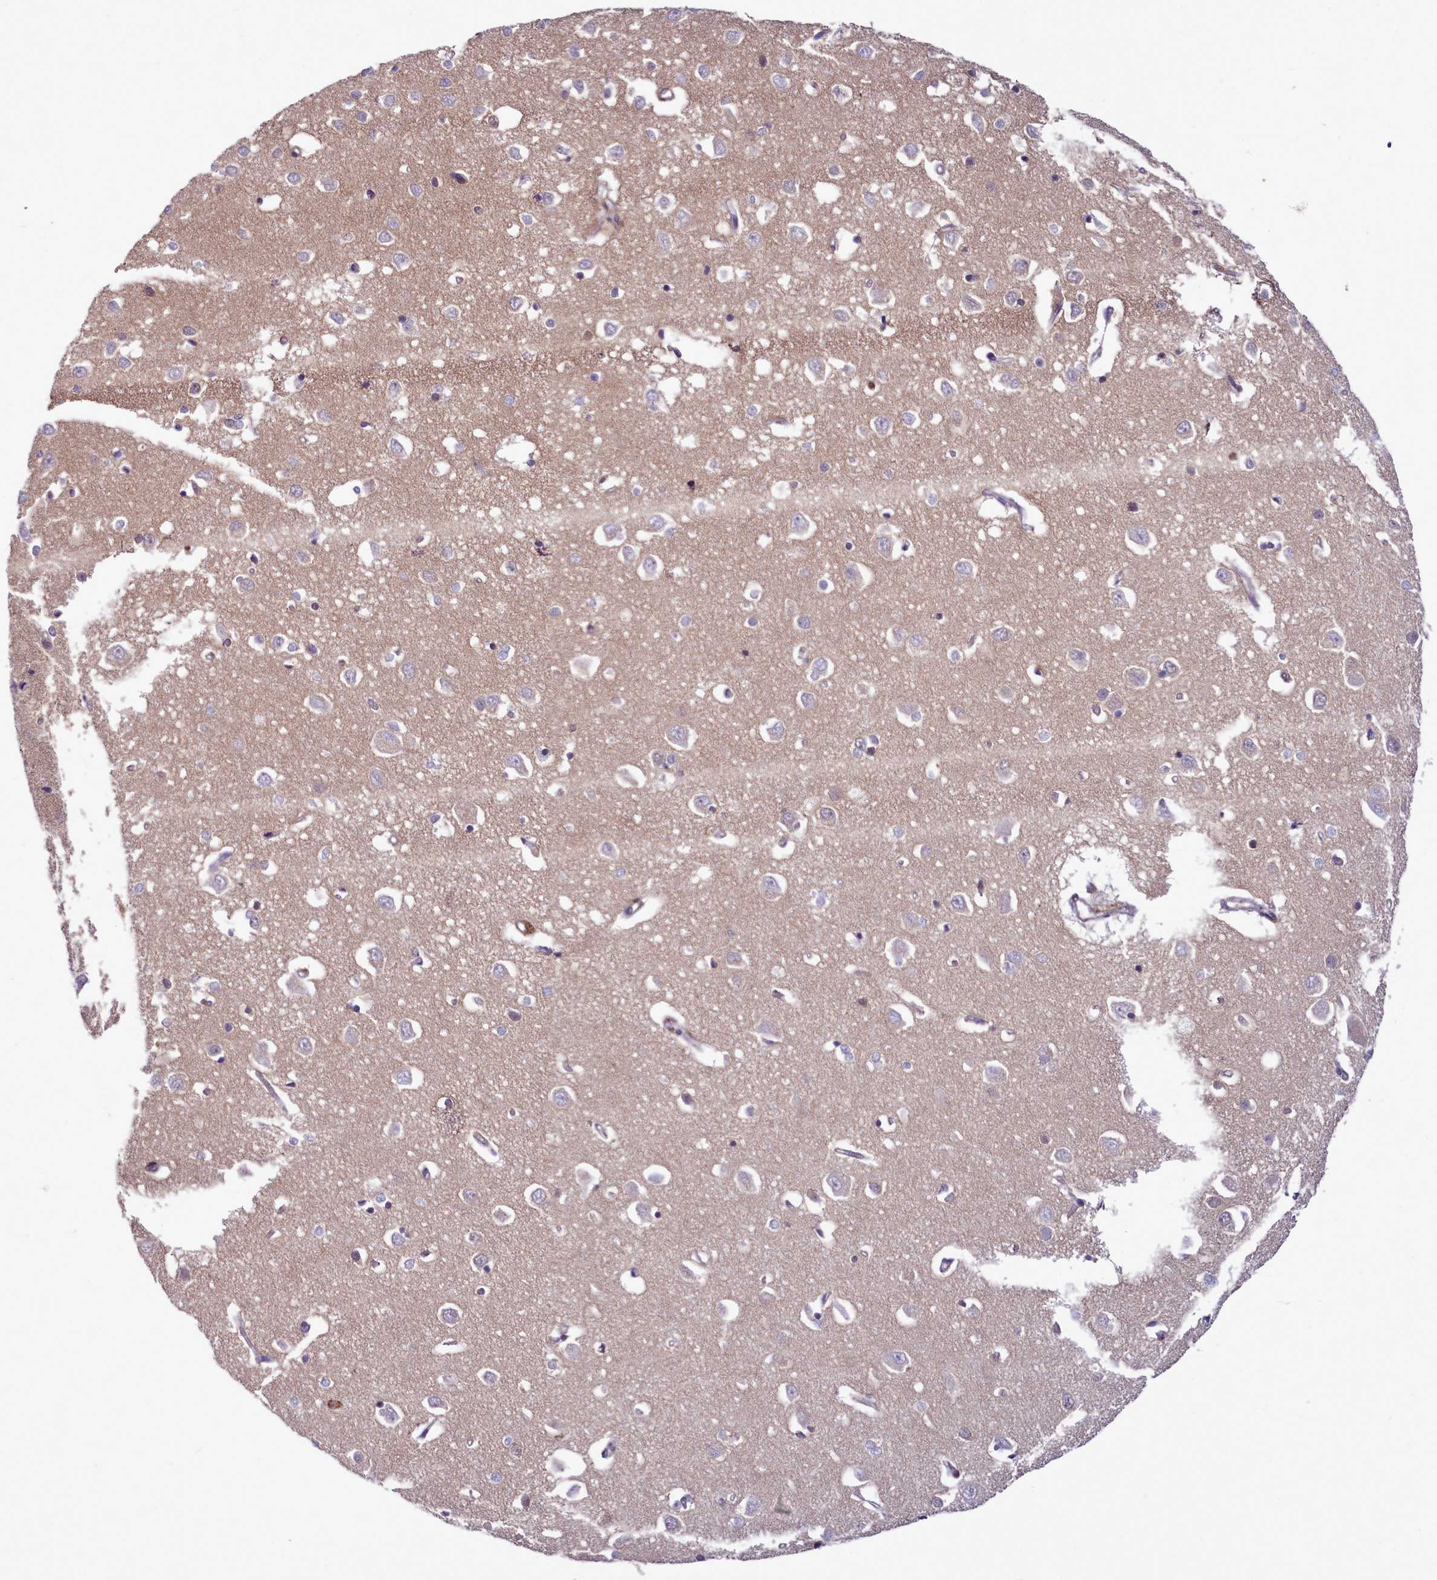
{"staining": {"intensity": "negative", "quantity": "none", "location": "none"}, "tissue": "cerebral cortex", "cell_type": "Endothelial cells", "image_type": "normal", "snomed": [{"axis": "morphology", "description": "Normal tissue, NOS"}, {"axis": "topography", "description": "Cerebral cortex"}], "caption": "DAB (3,3'-diaminobenzidine) immunohistochemical staining of benign cerebral cortex reveals no significant staining in endothelial cells. The staining was performed using DAB (3,3'-diaminobenzidine) to visualize the protein expression in brown, while the nuclei were stained in blue with hematoxylin (Magnification: 20x).", "gene": "BCAR1", "patient": {"sex": "female", "age": 64}}